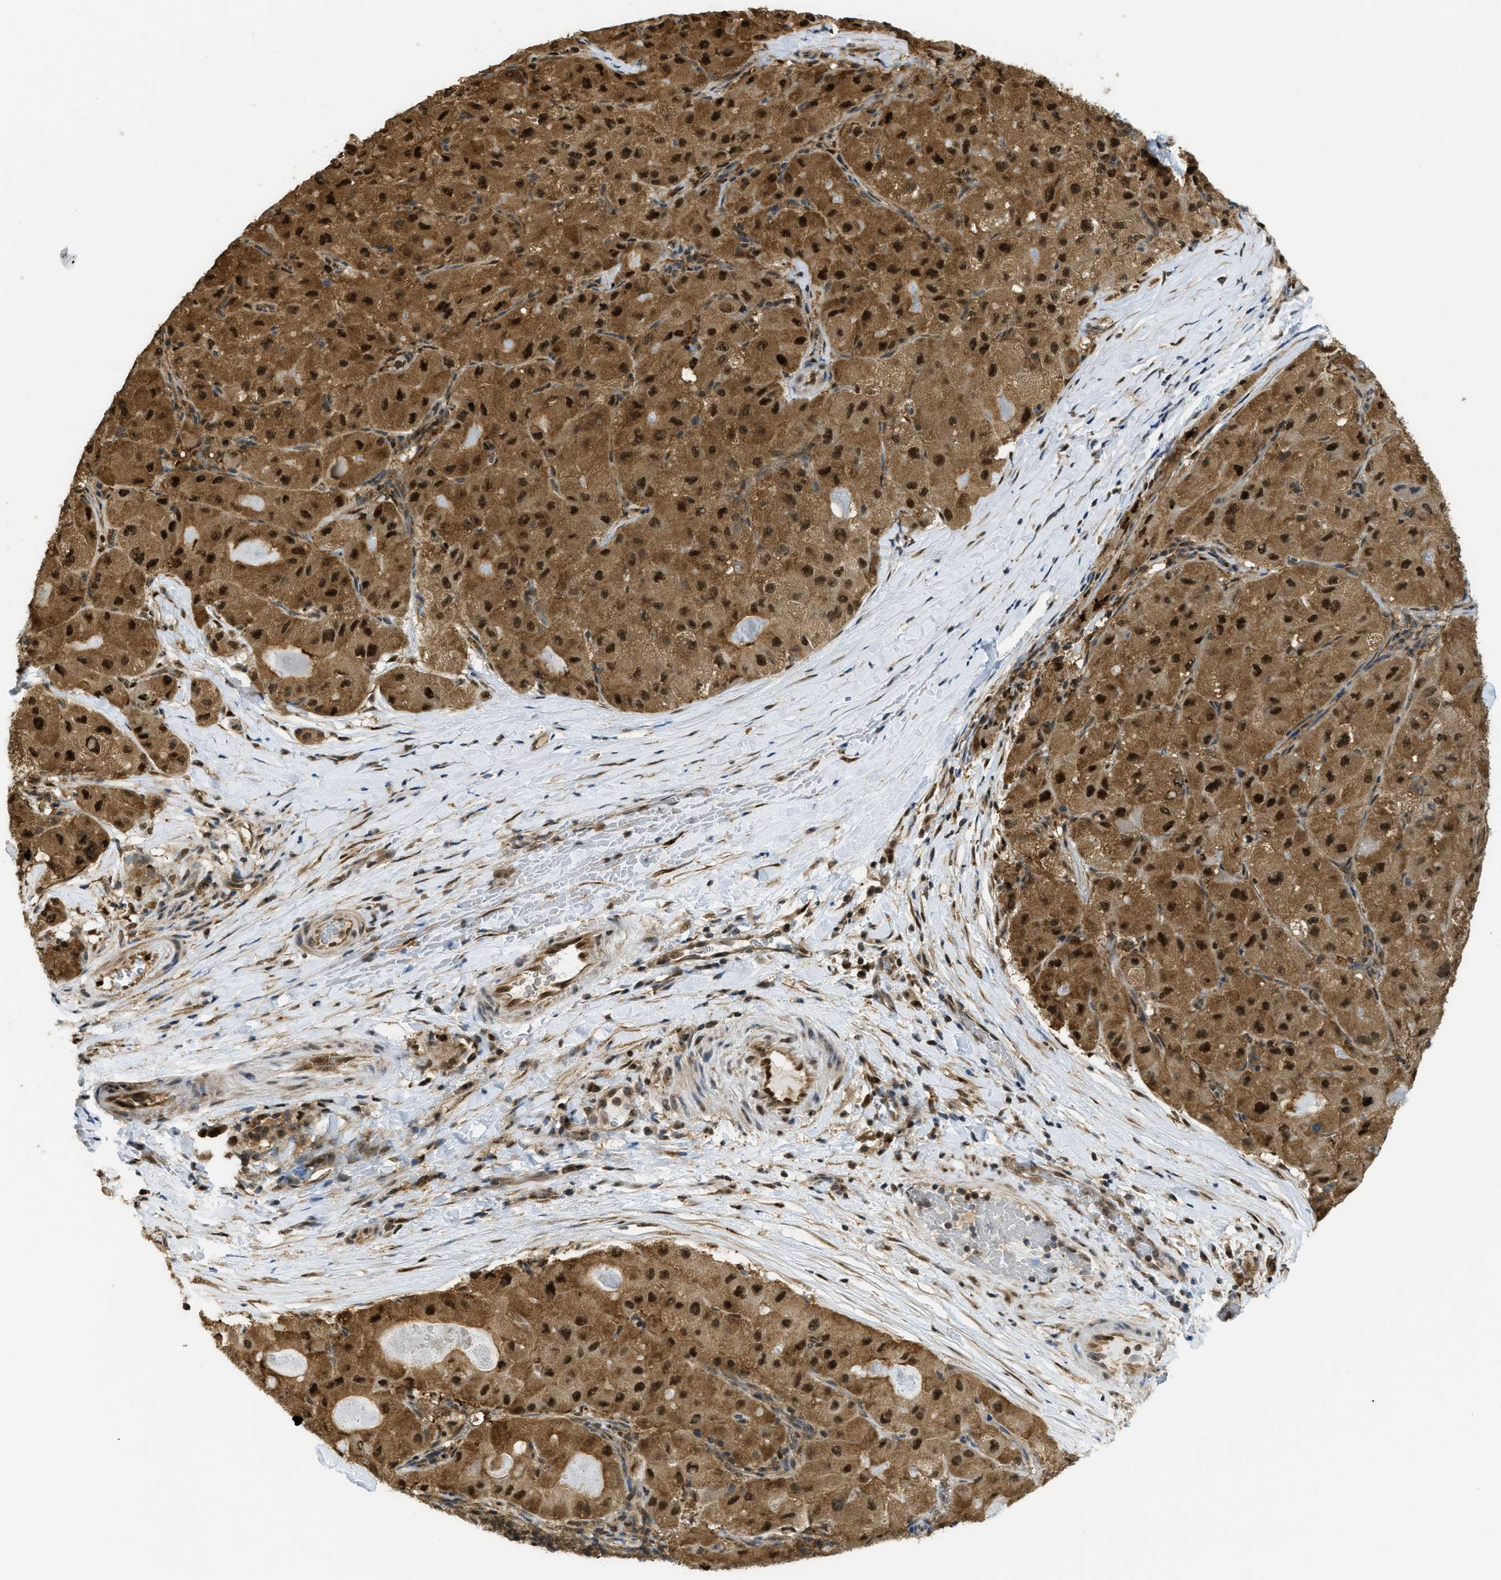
{"staining": {"intensity": "strong", "quantity": ">75%", "location": "cytoplasmic/membranous,nuclear"}, "tissue": "liver cancer", "cell_type": "Tumor cells", "image_type": "cancer", "snomed": [{"axis": "morphology", "description": "Carcinoma, Hepatocellular, NOS"}, {"axis": "topography", "description": "Liver"}], "caption": "Hepatocellular carcinoma (liver) was stained to show a protein in brown. There is high levels of strong cytoplasmic/membranous and nuclear positivity in about >75% of tumor cells. Immunohistochemistry stains the protein of interest in brown and the nuclei are stained blue.", "gene": "PSMC5", "patient": {"sex": "male", "age": 80}}